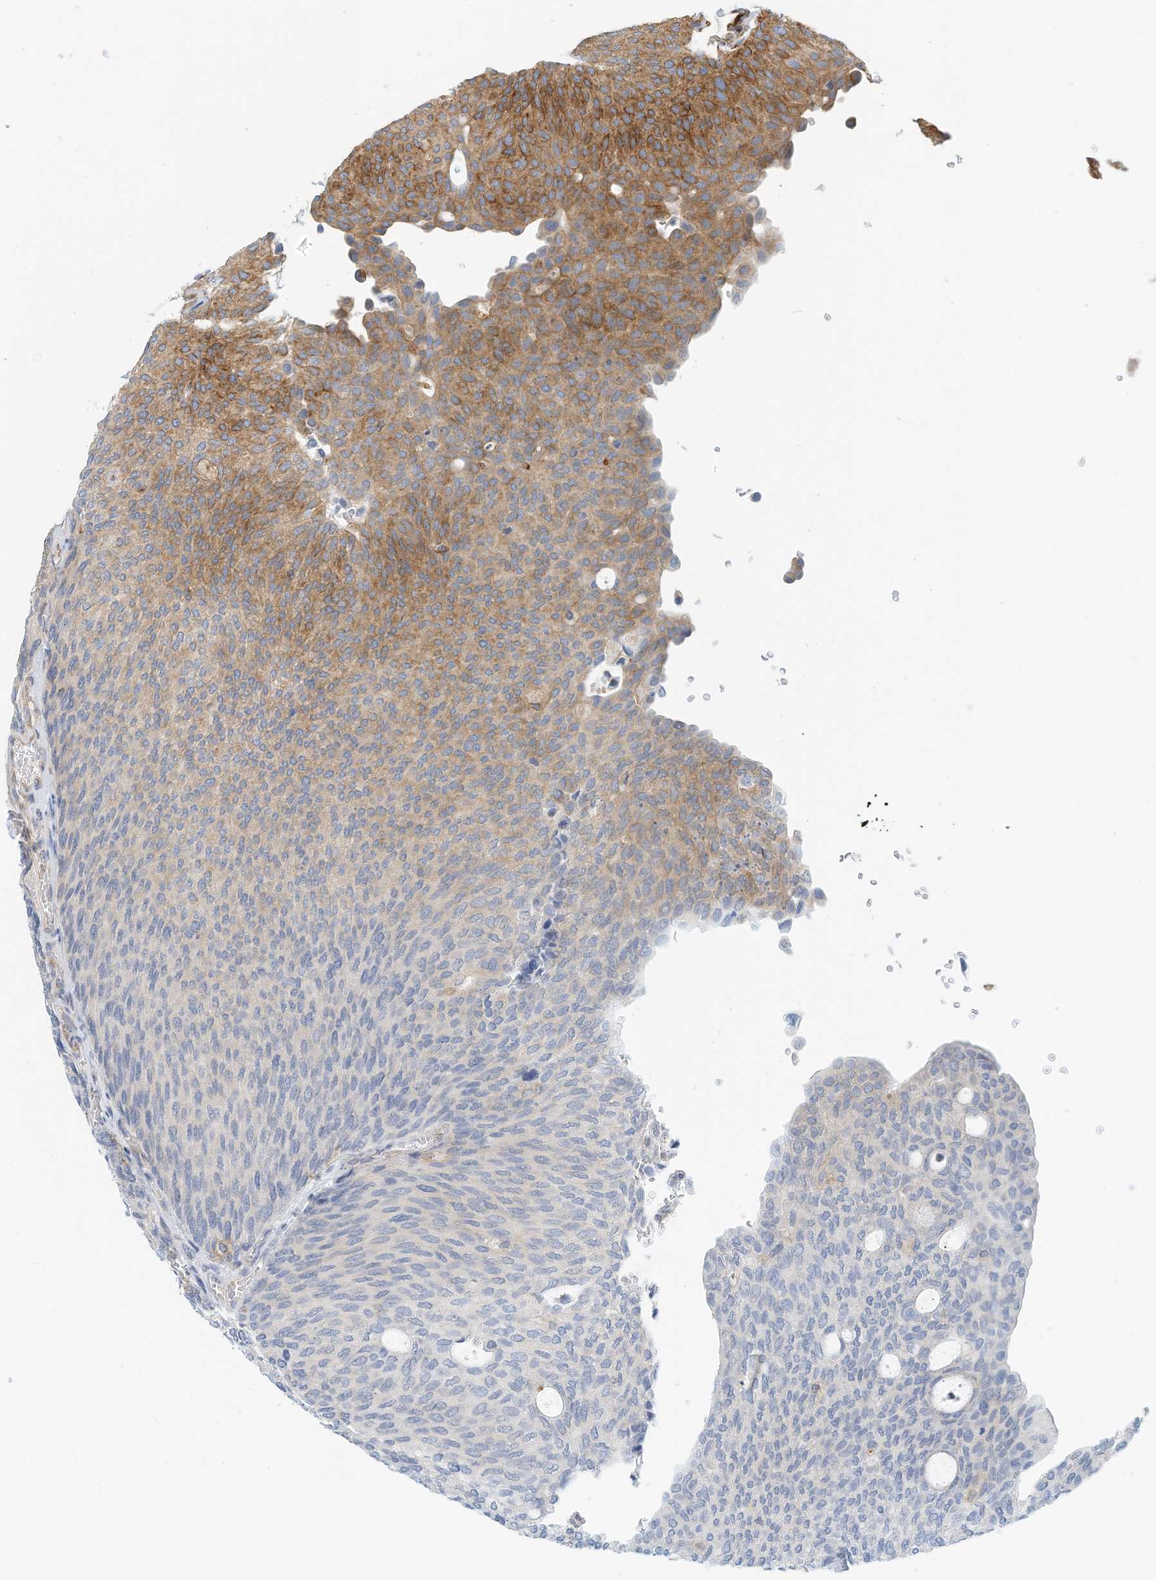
{"staining": {"intensity": "moderate", "quantity": "<25%", "location": "cytoplasmic/membranous"}, "tissue": "urothelial cancer", "cell_type": "Tumor cells", "image_type": "cancer", "snomed": [{"axis": "morphology", "description": "Urothelial carcinoma, Low grade"}, {"axis": "topography", "description": "Urinary bladder"}], "caption": "Immunohistochemistry micrograph of urothelial cancer stained for a protein (brown), which displays low levels of moderate cytoplasmic/membranous staining in about <25% of tumor cells.", "gene": "MICAL1", "patient": {"sex": "female", "age": 79}}